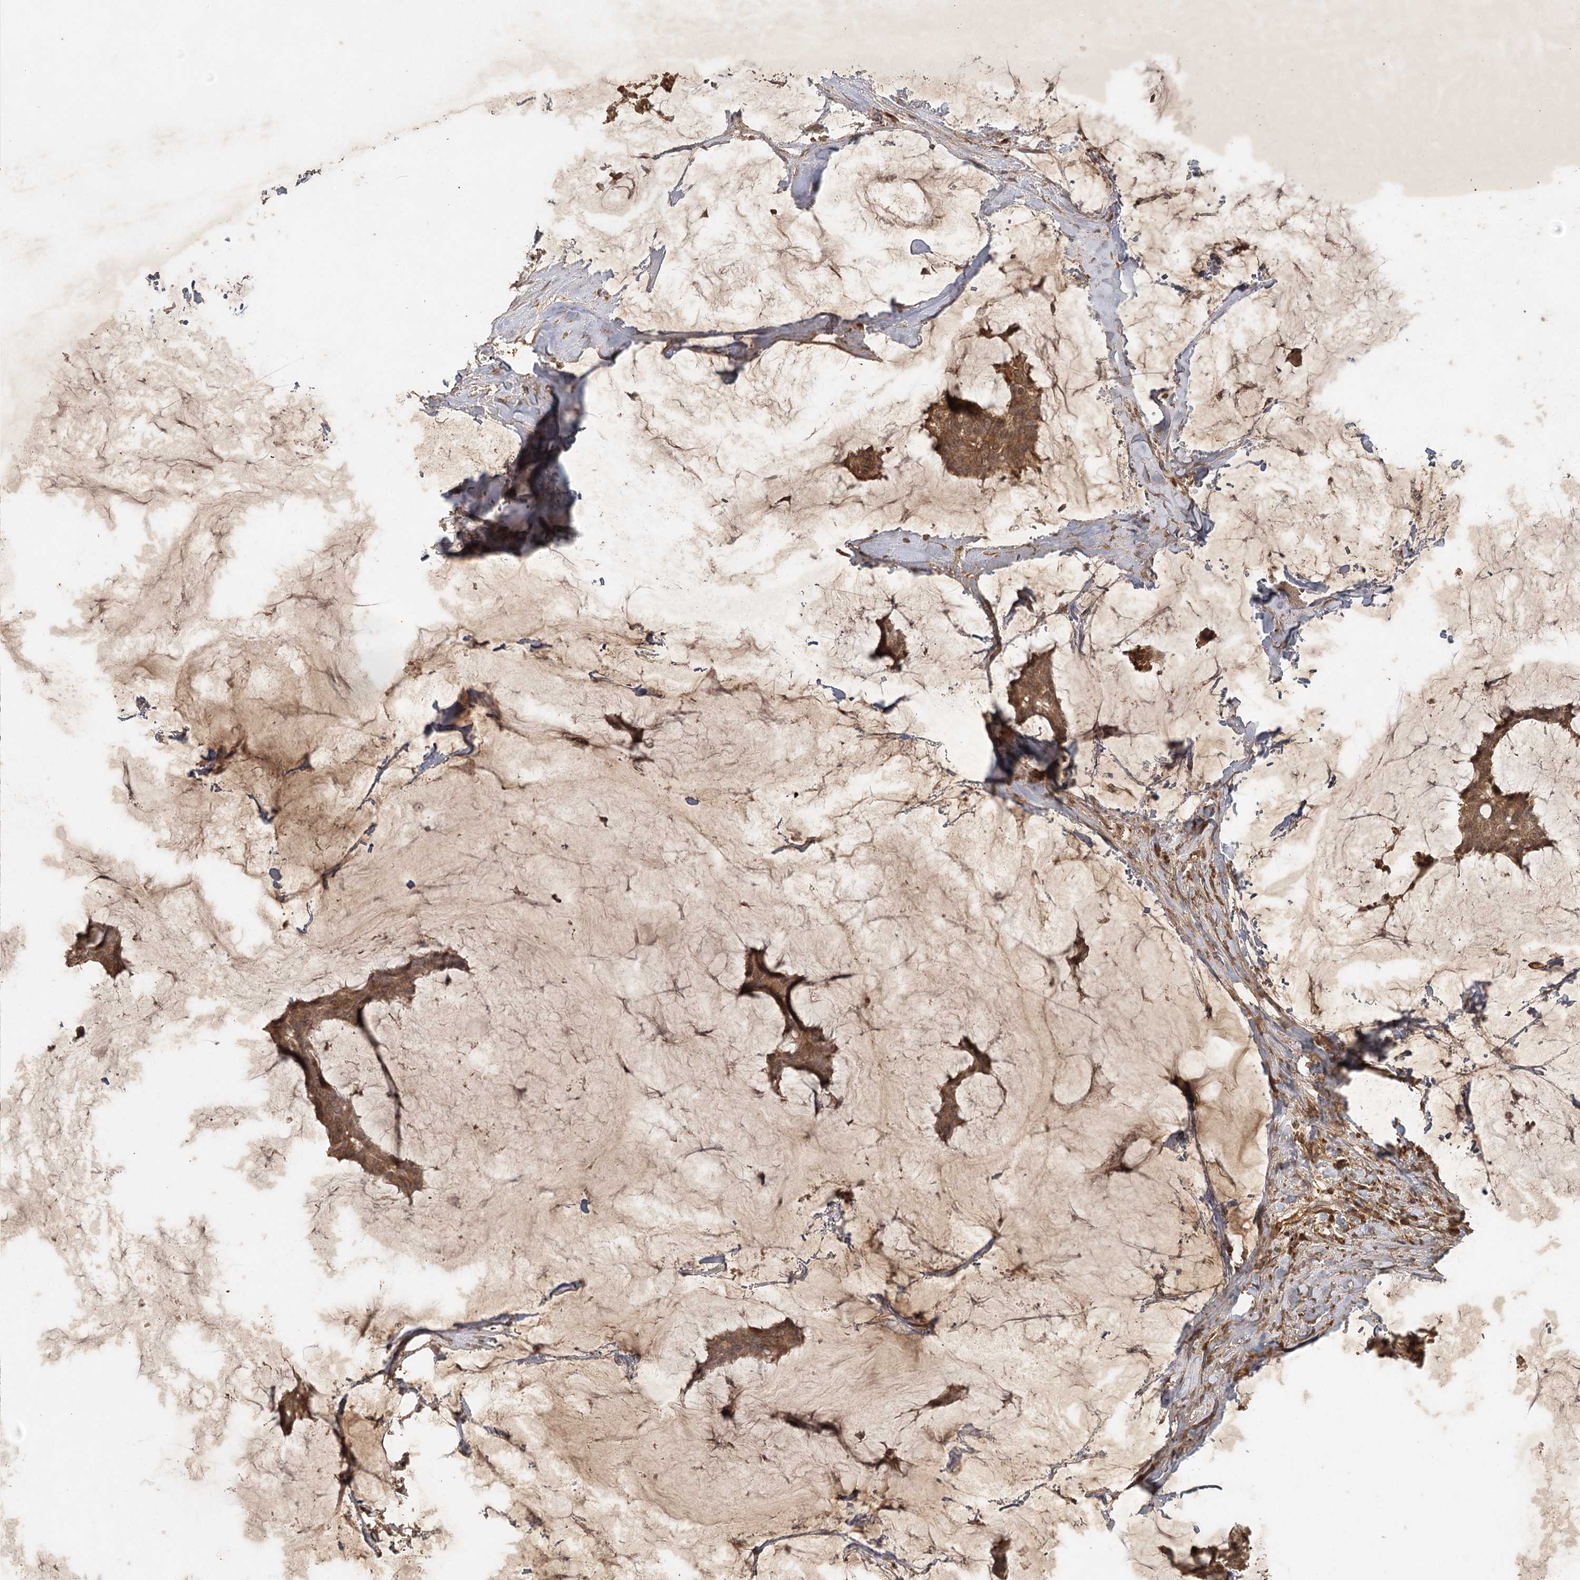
{"staining": {"intensity": "moderate", "quantity": ">75%", "location": "cytoplasmic/membranous"}, "tissue": "breast cancer", "cell_type": "Tumor cells", "image_type": "cancer", "snomed": [{"axis": "morphology", "description": "Duct carcinoma"}, {"axis": "topography", "description": "Breast"}], "caption": "Immunohistochemistry (DAB (3,3'-diaminobenzidine)) staining of breast infiltrating ductal carcinoma displays moderate cytoplasmic/membranous protein staining in approximately >75% of tumor cells. Immunohistochemistry (ihc) stains the protein in brown and the nuclei are stained blue.", "gene": "ARL13A", "patient": {"sex": "female", "age": 93}}